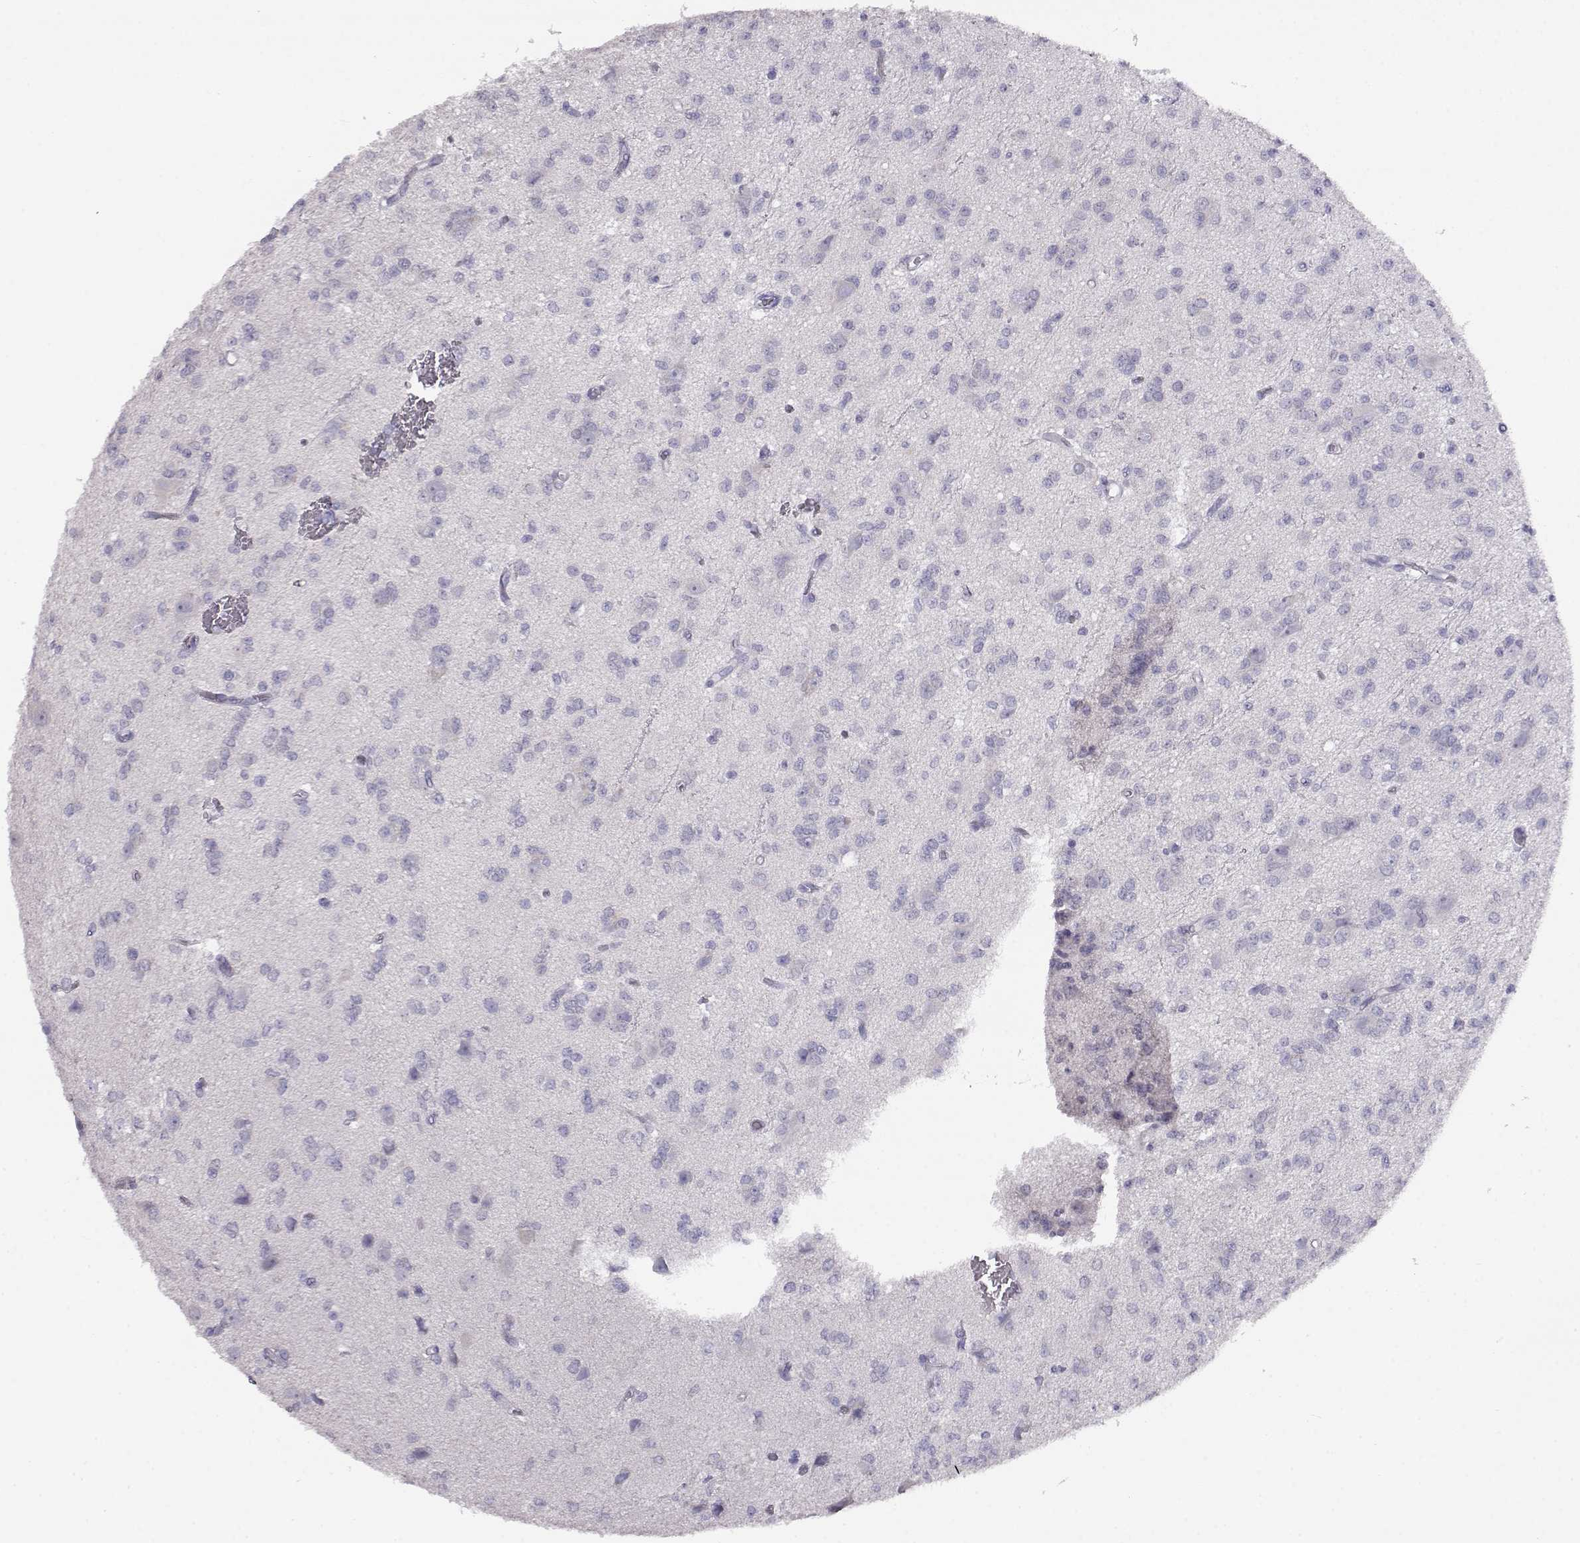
{"staining": {"intensity": "negative", "quantity": "none", "location": "none"}, "tissue": "glioma", "cell_type": "Tumor cells", "image_type": "cancer", "snomed": [{"axis": "morphology", "description": "Glioma, malignant, Low grade"}, {"axis": "topography", "description": "Brain"}], "caption": "High power microscopy photomicrograph of an immunohistochemistry photomicrograph of glioma, revealing no significant expression in tumor cells.", "gene": "ITLN2", "patient": {"sex": "male", "age": 27}}